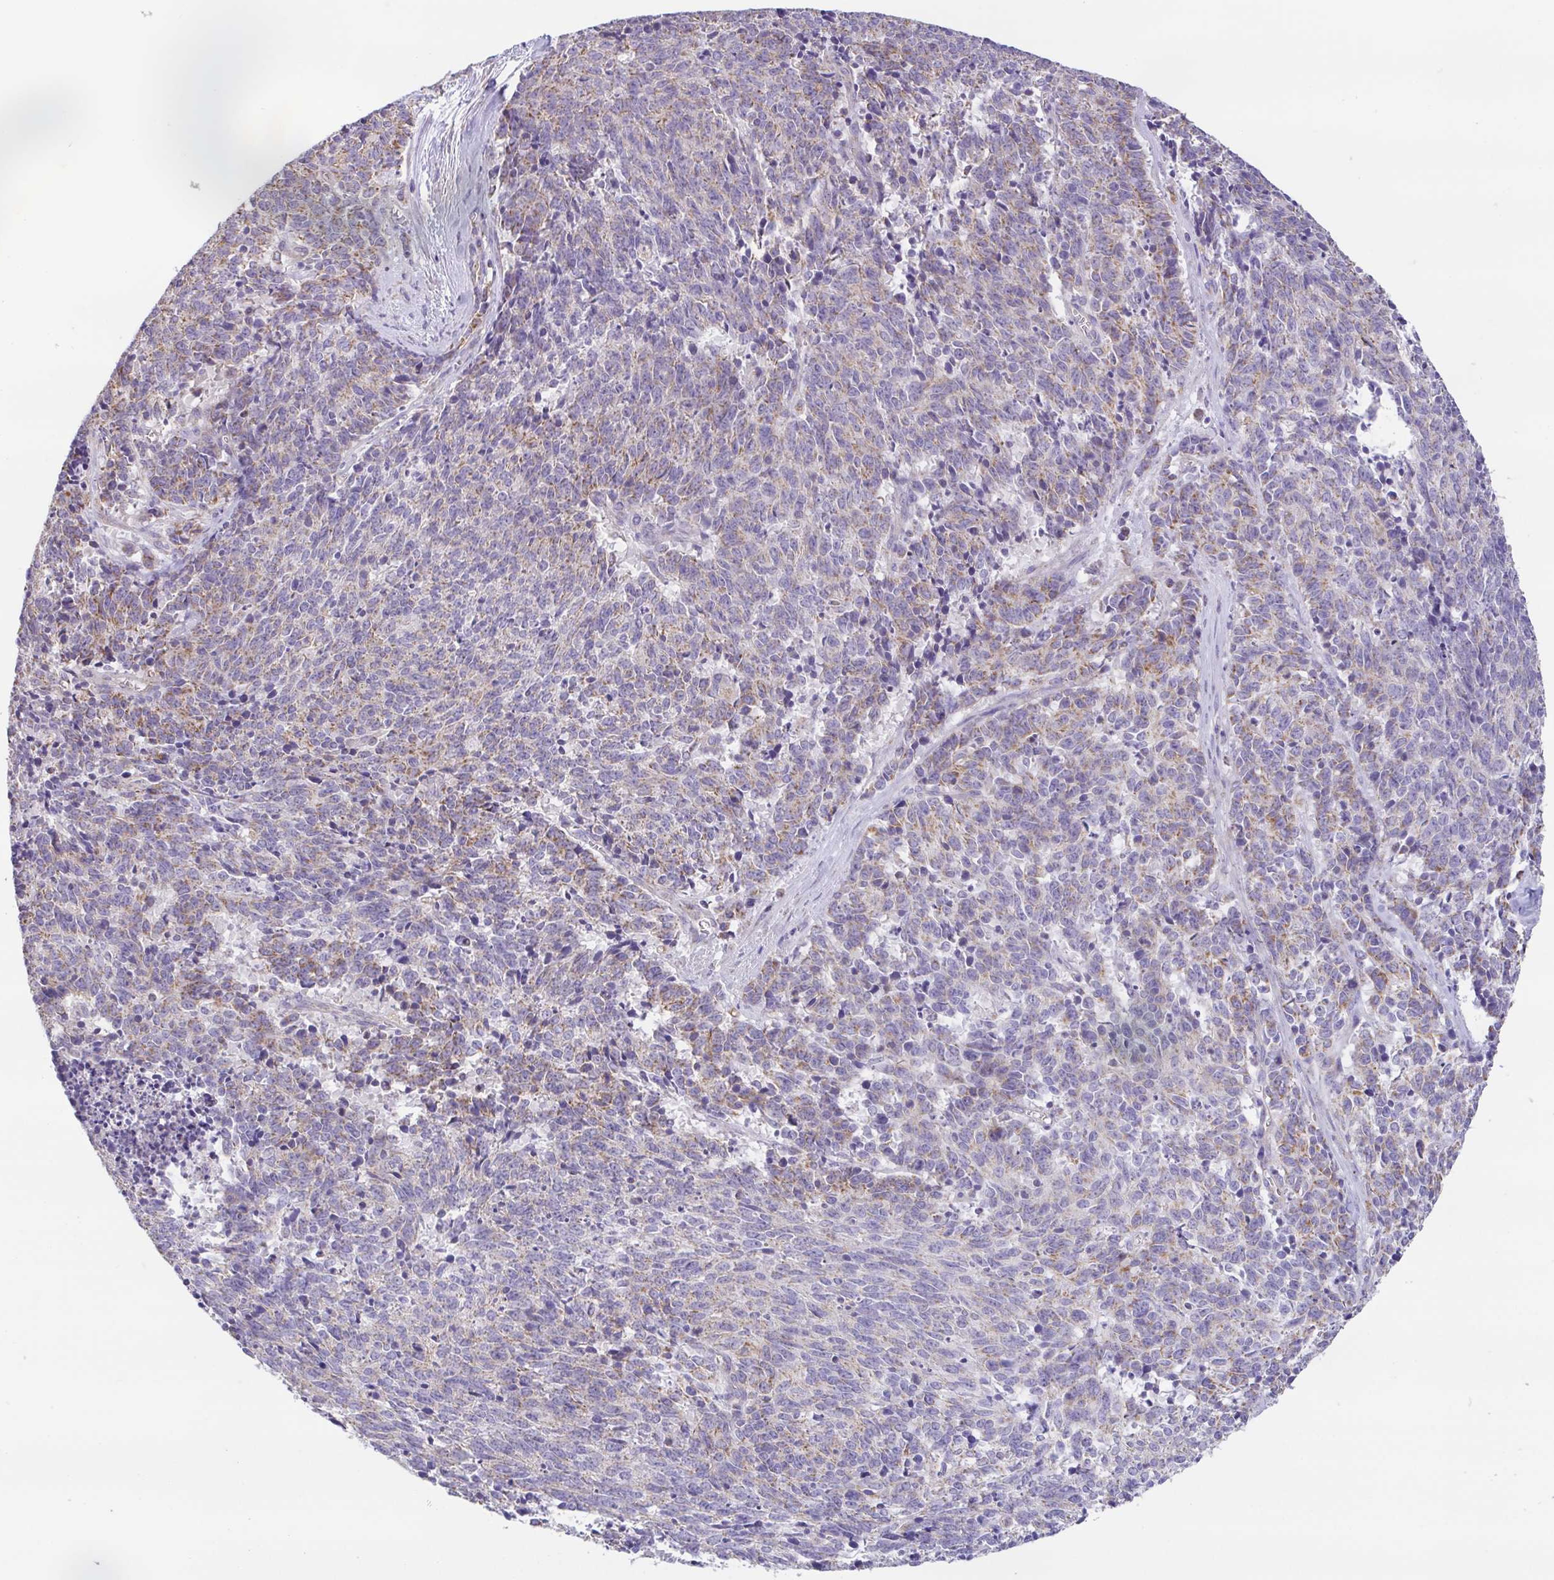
{"staining": {"intensity": "weak", "quantity": ">75%", "location": "cytoplasmic/membranous"}, "tissue": "cervical cancer", "cell_type": "Tumor cells", "image_type": "cancer", "snomed": [{"axis": "morphology", "description": "Squamous cell carcinoma, NOS"}, {"axis": "topography", "description": "Cervix"}], "caption": "Immunohistochemical staining of human cervical squamous cell carcinoma displays low levels of weak cytoplasmic/membranous protein positivity in about >75% of tumor cells.", "gene": "GINM1", "patient": {"sex": "female", "age": 29}}